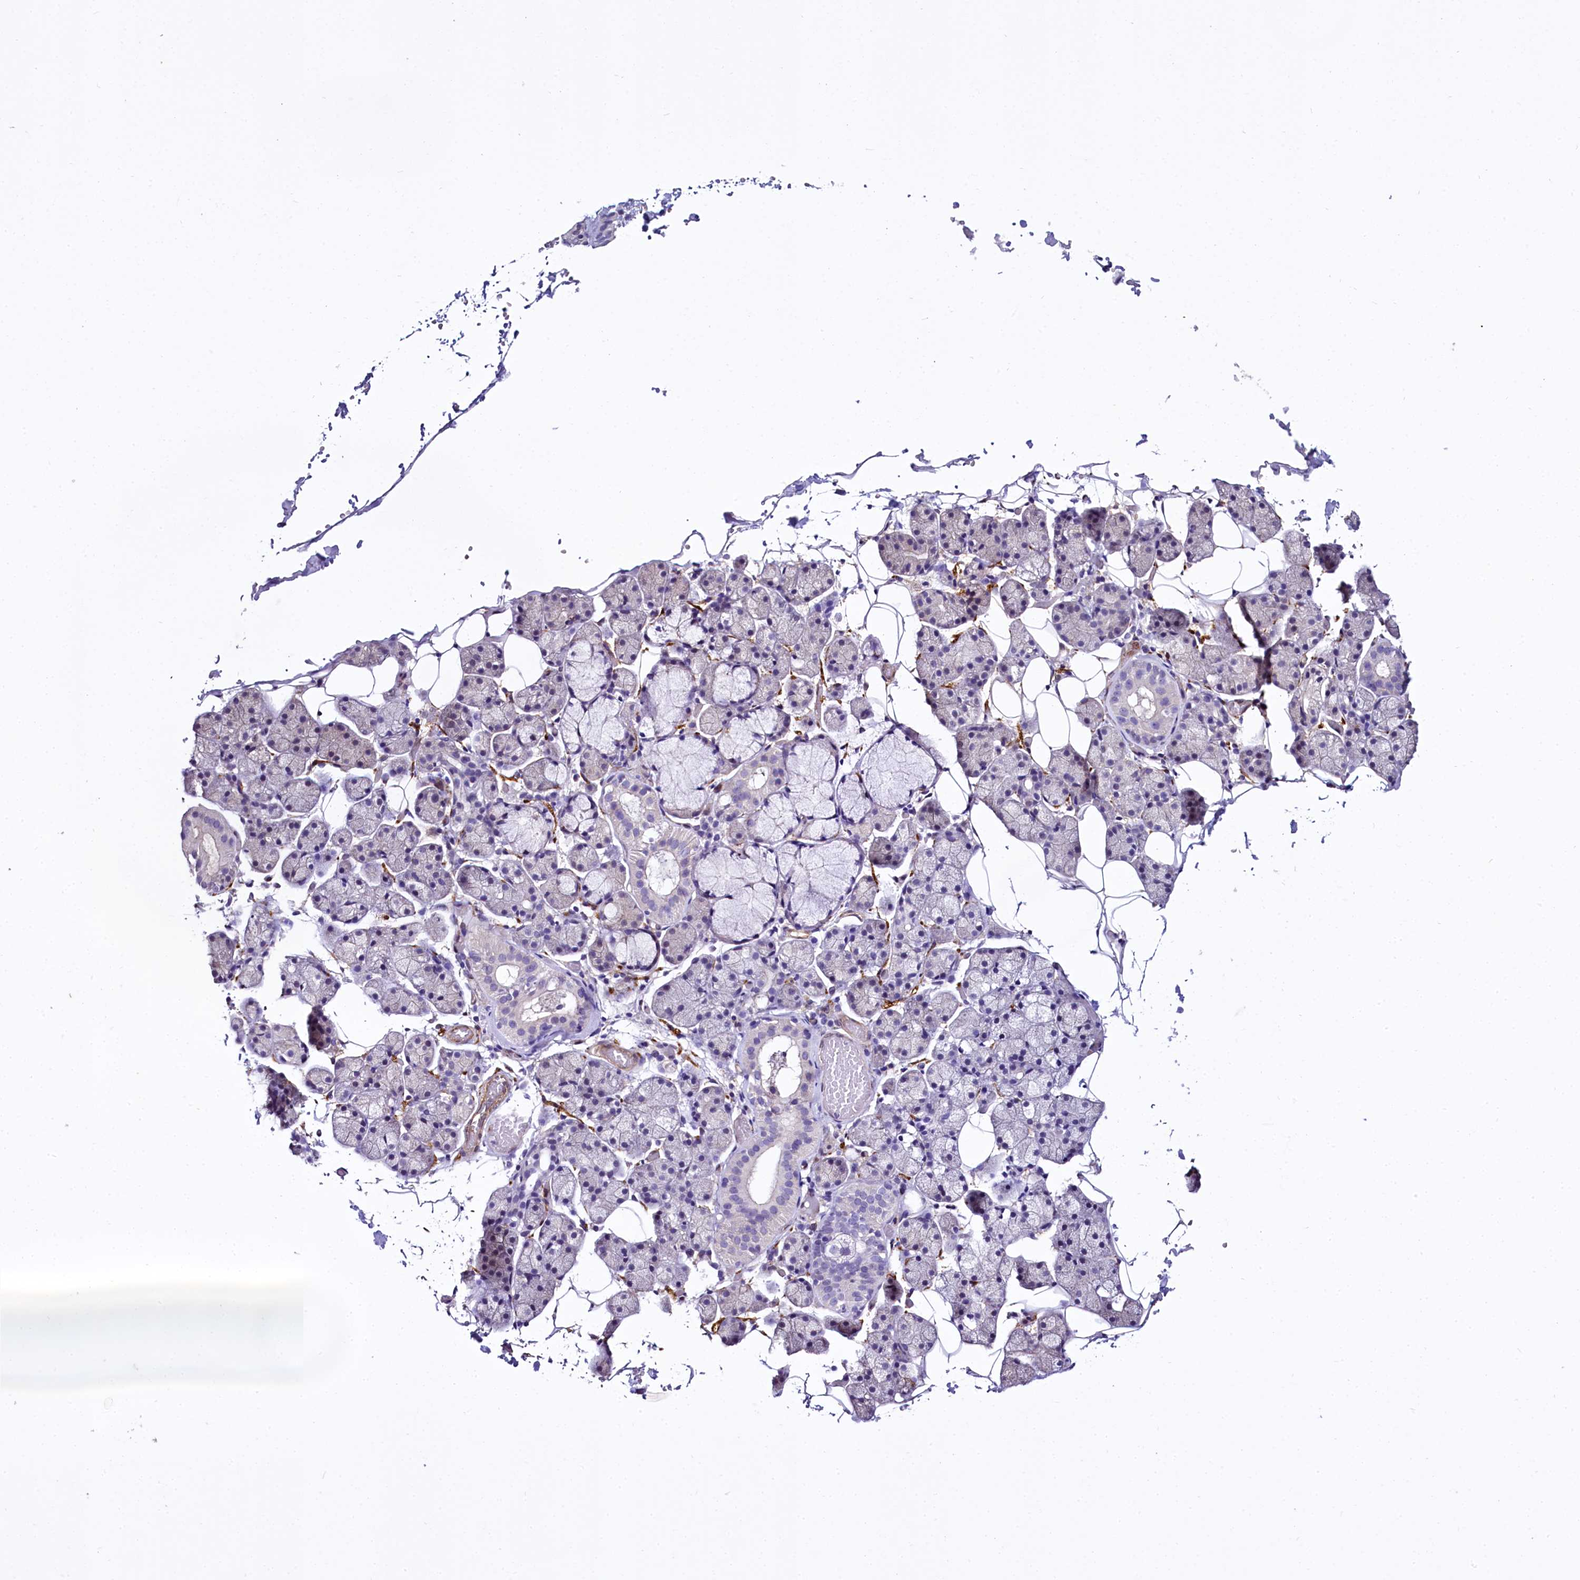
{"staining": {"intensity": "weak", "quantity": "25%-75%", "location": "cytoplasmic/membranous"}, "tissue": "salivary gland", "cell_type": "Glandular cells", "image_type": "normal", "snomed": [{"axis": "morphology", "description": "Normal tissue, NOS"}, {"axis": "topography", "description": "Salivary gland"}], "caption": "This is a histology image of immunohistochemistry staining of benign salivary gland, which shows weak expression in the cytoplasmic/membranous of glandular cells.", "gene": "STXBP1", "patient": {"sex": "female", "age": 33}}